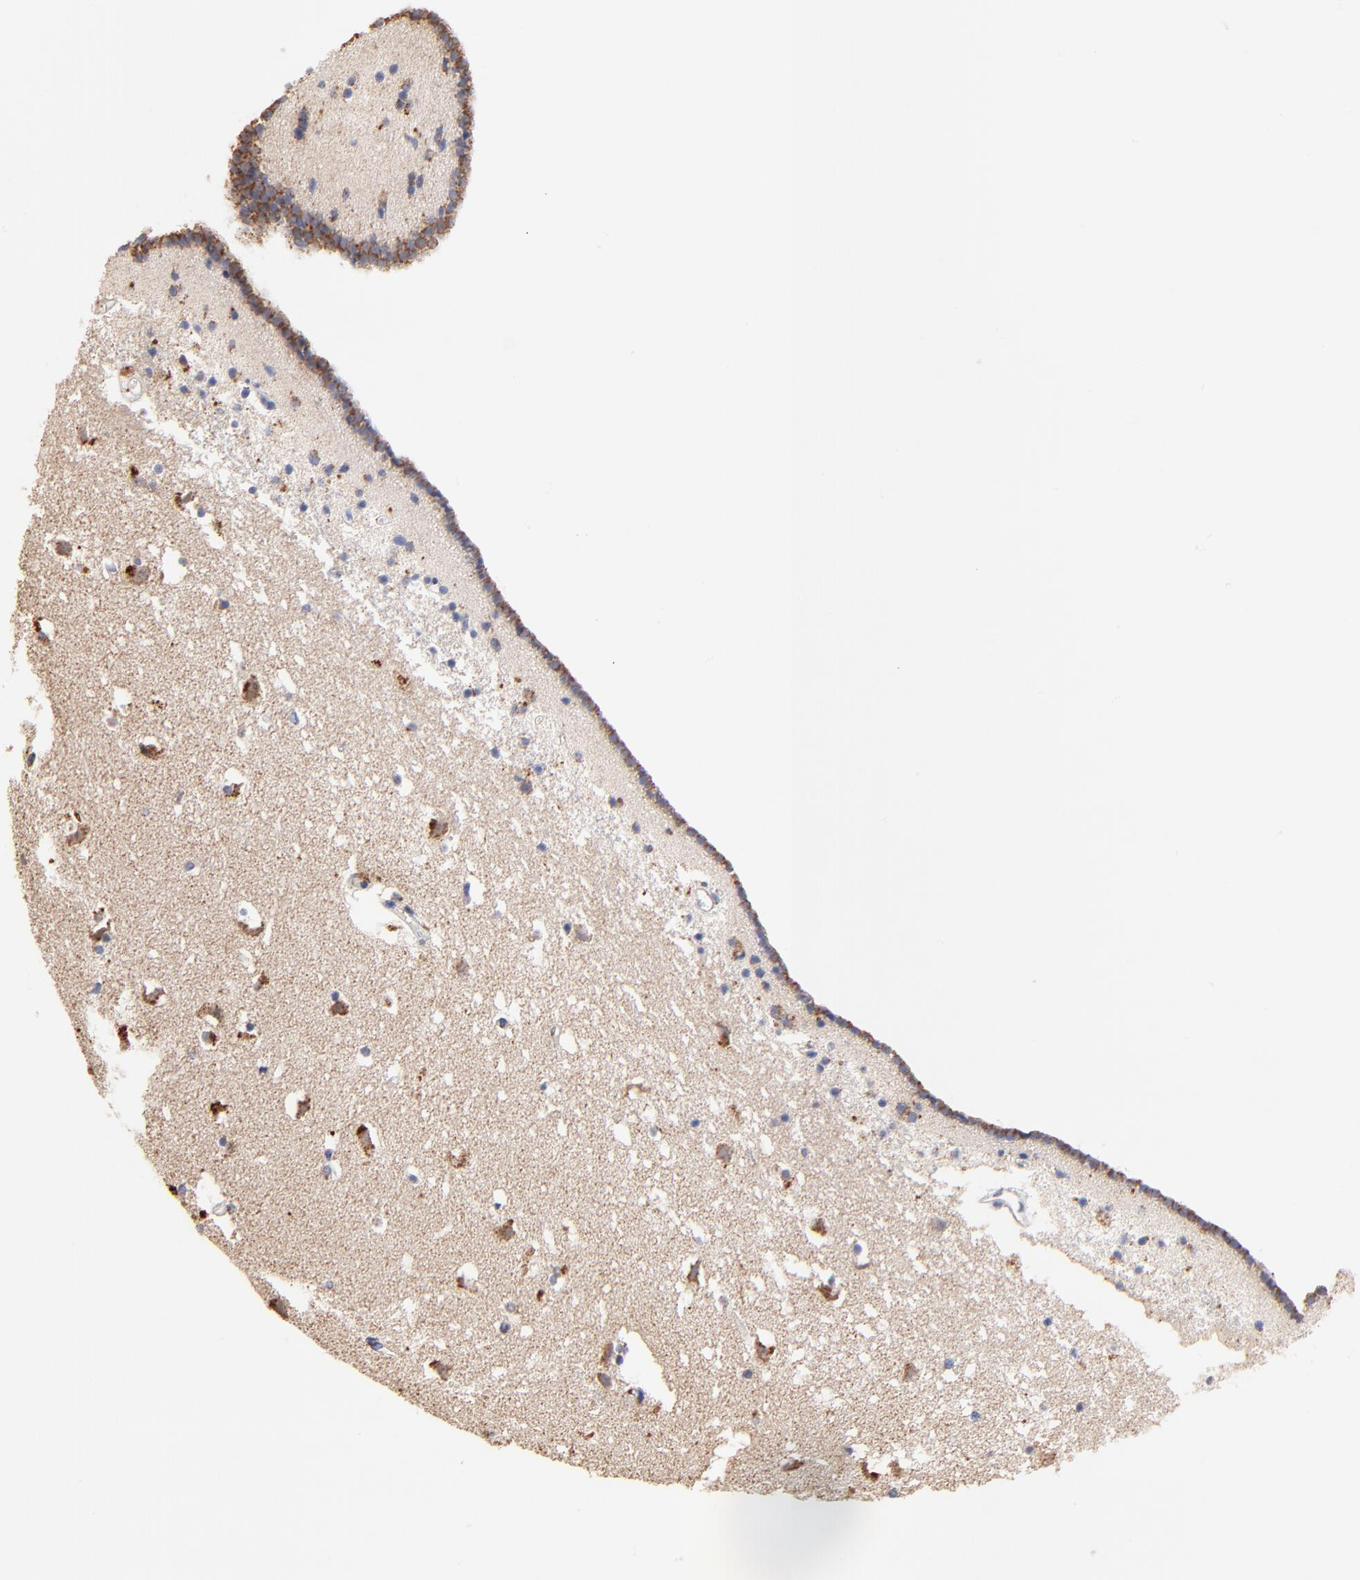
{"staining": {"intensity": "negative", "quantity": "none", "location": "none"}, "tissue": "caudate", "cell_type": "Glial cells", "image_type": "normal", "snomed": [{"axis": "morphology", "description": "Normal tissue, NOS"}, {"axis": "topography", "description": "Lateral ventricle wall"}], "caption": "IHC histopathology image of unremarkable caudate stained for a protein (brown), which displays no positivity in glial cells.", "gene": "SSBP1", "patient": {"sex": "male", "age": 45}}